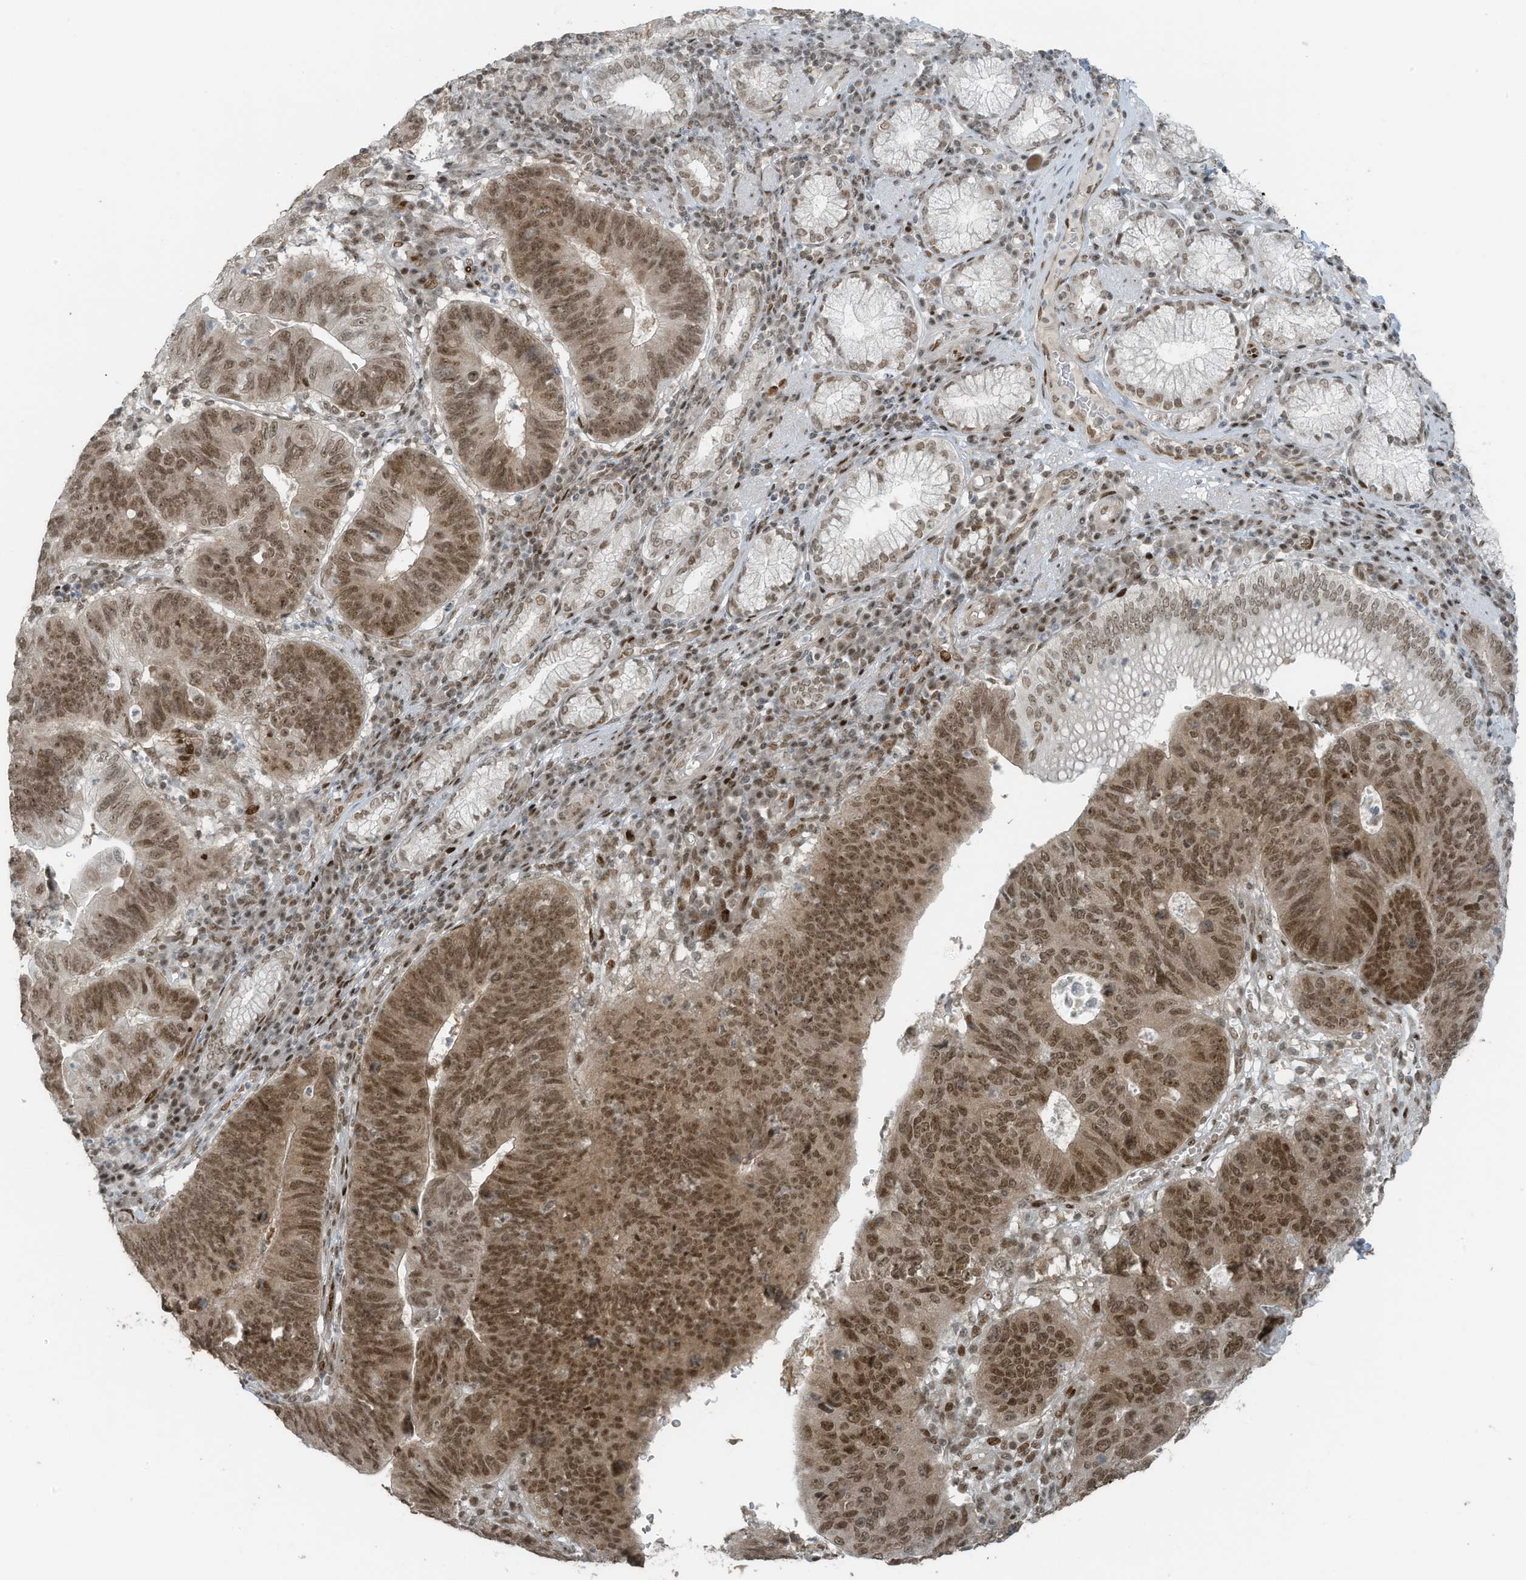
{"staining": {"intensity": "moderate", "quantity": ">75%", "location": "nuclear"}, "tissue": "stomach cancer", "cell_type": "Tumor cells", "image_type": "cancer", "snomed": [{"axis": "morphology", "description": "Adenocarcinoma, NOS"}, {"axis": "topography", "description": "Stomach"}], "caption": "Tumor cells exhibit medium levels of moderate nuclear expression in approximately >75% of cells in human stomach cancer (adenocarcinoma). (DAB IHC with brightfield microscopy, high magnification).", "gene": "PCNP", "patient": {"sex": "male", "age": 59}}